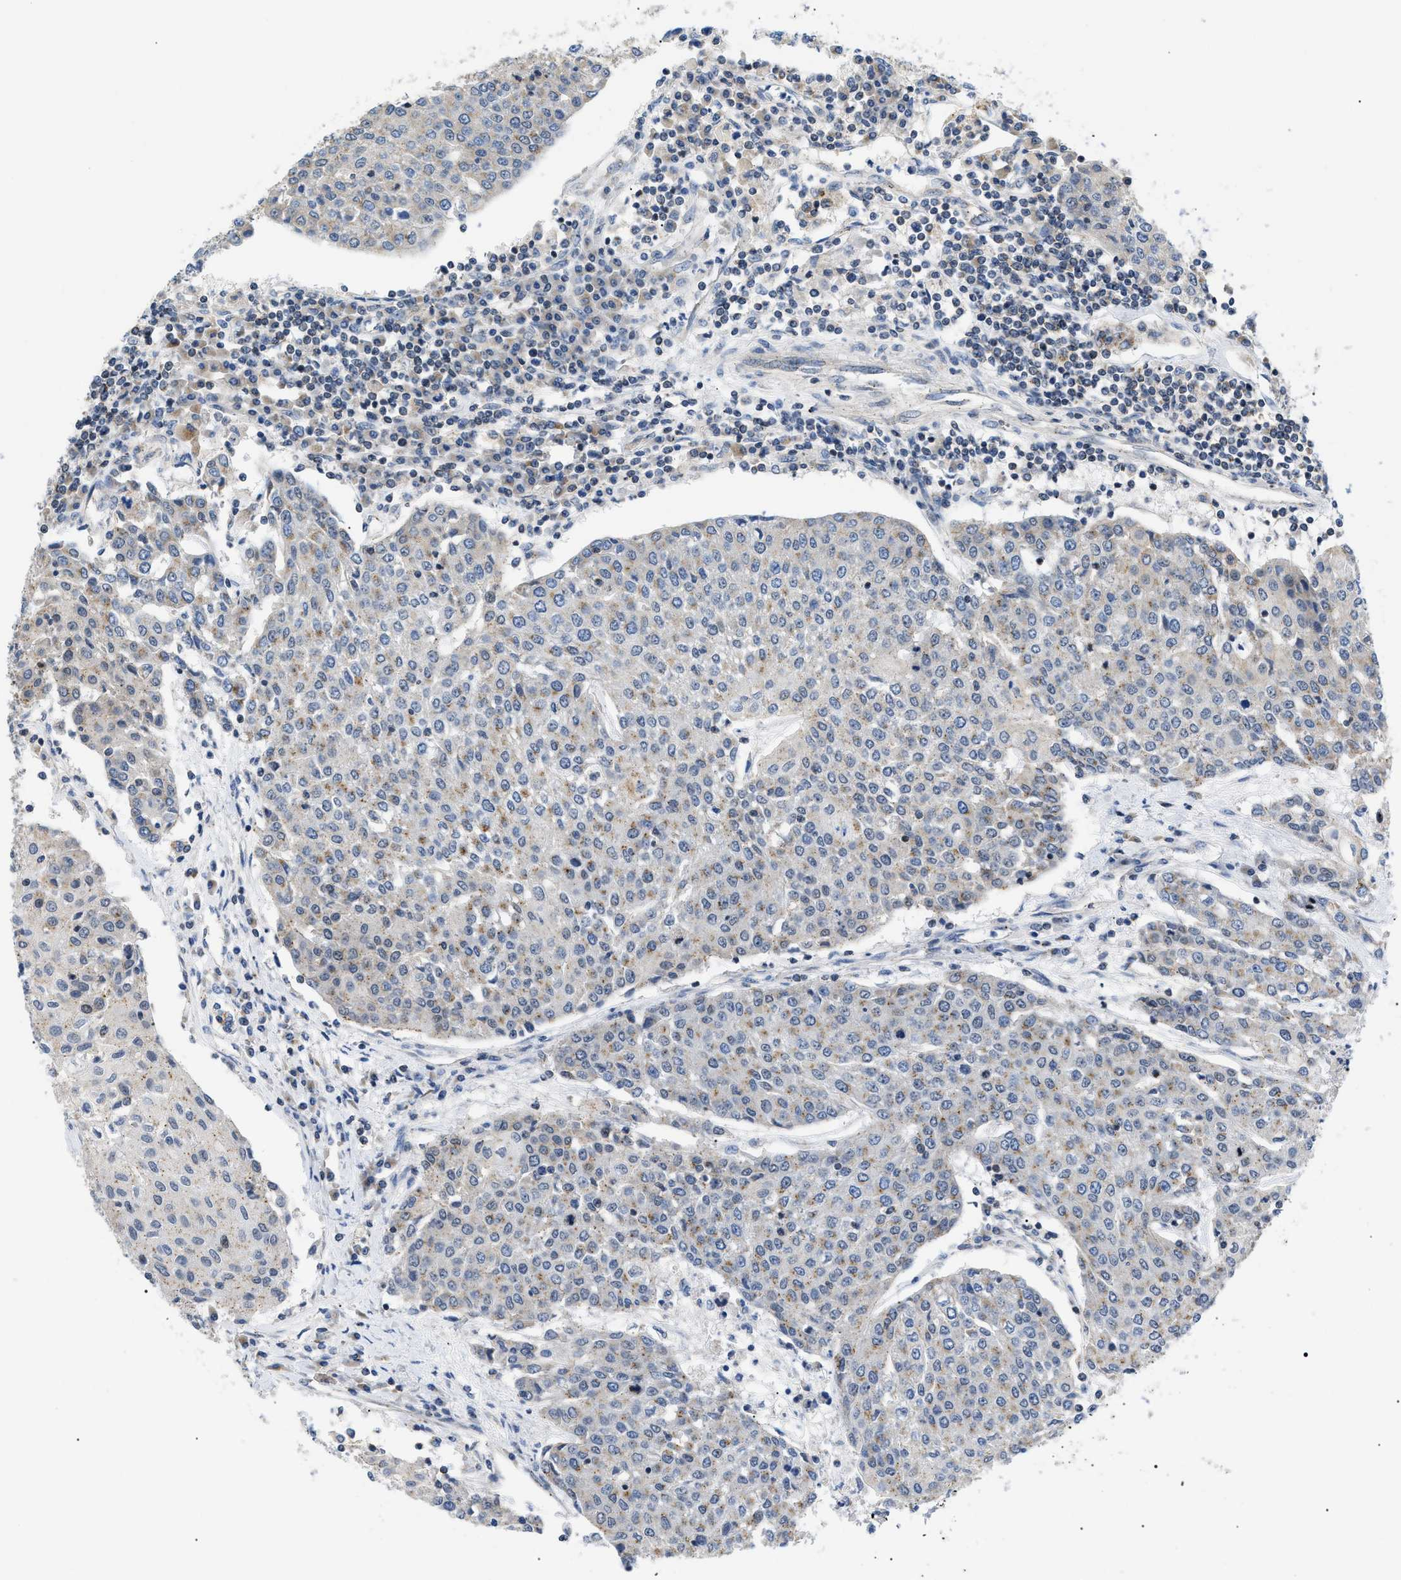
{"staining": {"intensity": "weak", "quantity": "25%-75%", "location": "cytoplasmic/membranous"}, "tissue": "urothelial cancer", "cell_type": "Tumor cells", "image_type": "cancer", "snomed": [{"axis": "morphology", "description": "Urothelial carcinoma, High grade"}, {"axis": "topography", "description": "Urinary bladder"}], "caption": "A micrograph of urothelial cancer stained for a protein reveals weak cytoplasmic/membranous brown staining in tumor cells.", "gene": "ZBTB11", "patient": {"sex": "female", "age": 85}}